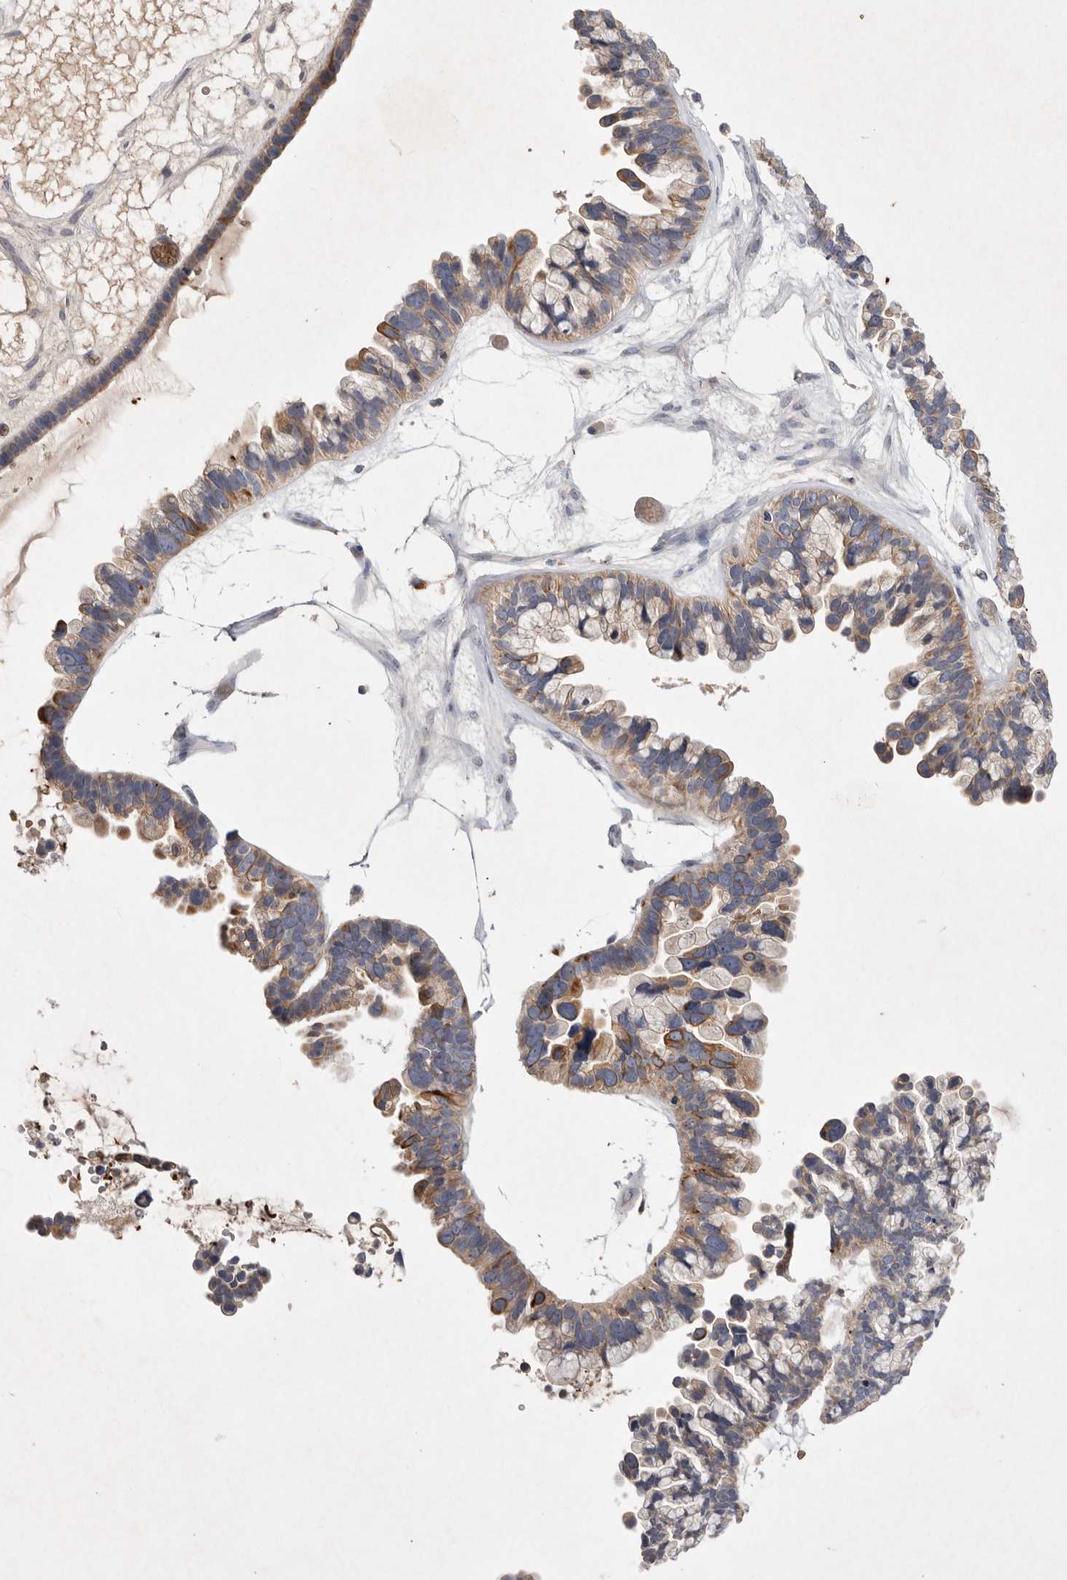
{"staining": {"intensity": "moderate", "quantity": "<25%", "location": "cytoplasmic/membranous"}, "tissue": "ovarian cancer", "cell_type": "Tumor cells", "image_type": "cancer", "snomed": [{"axis": "morphology", "description": "Cystadenocarcinoma, serous, NOS"}, {"axis": "topography", "description": "Ovary"}], "caption": "Ovarian serous cystadenocarcinoma tissue shows moderate cytoplasmic/membranous positivity in about <25% of tumor cells, visualized by immunohistochemistry. (Stains: DAB (3,3'-diaminobenzidine) in brown, nuclei in blue, Microscopy: brightfield microscopy at high magnification).", "gene": "TNFSF14", "patient": {"sex": "female", "age": 56}}